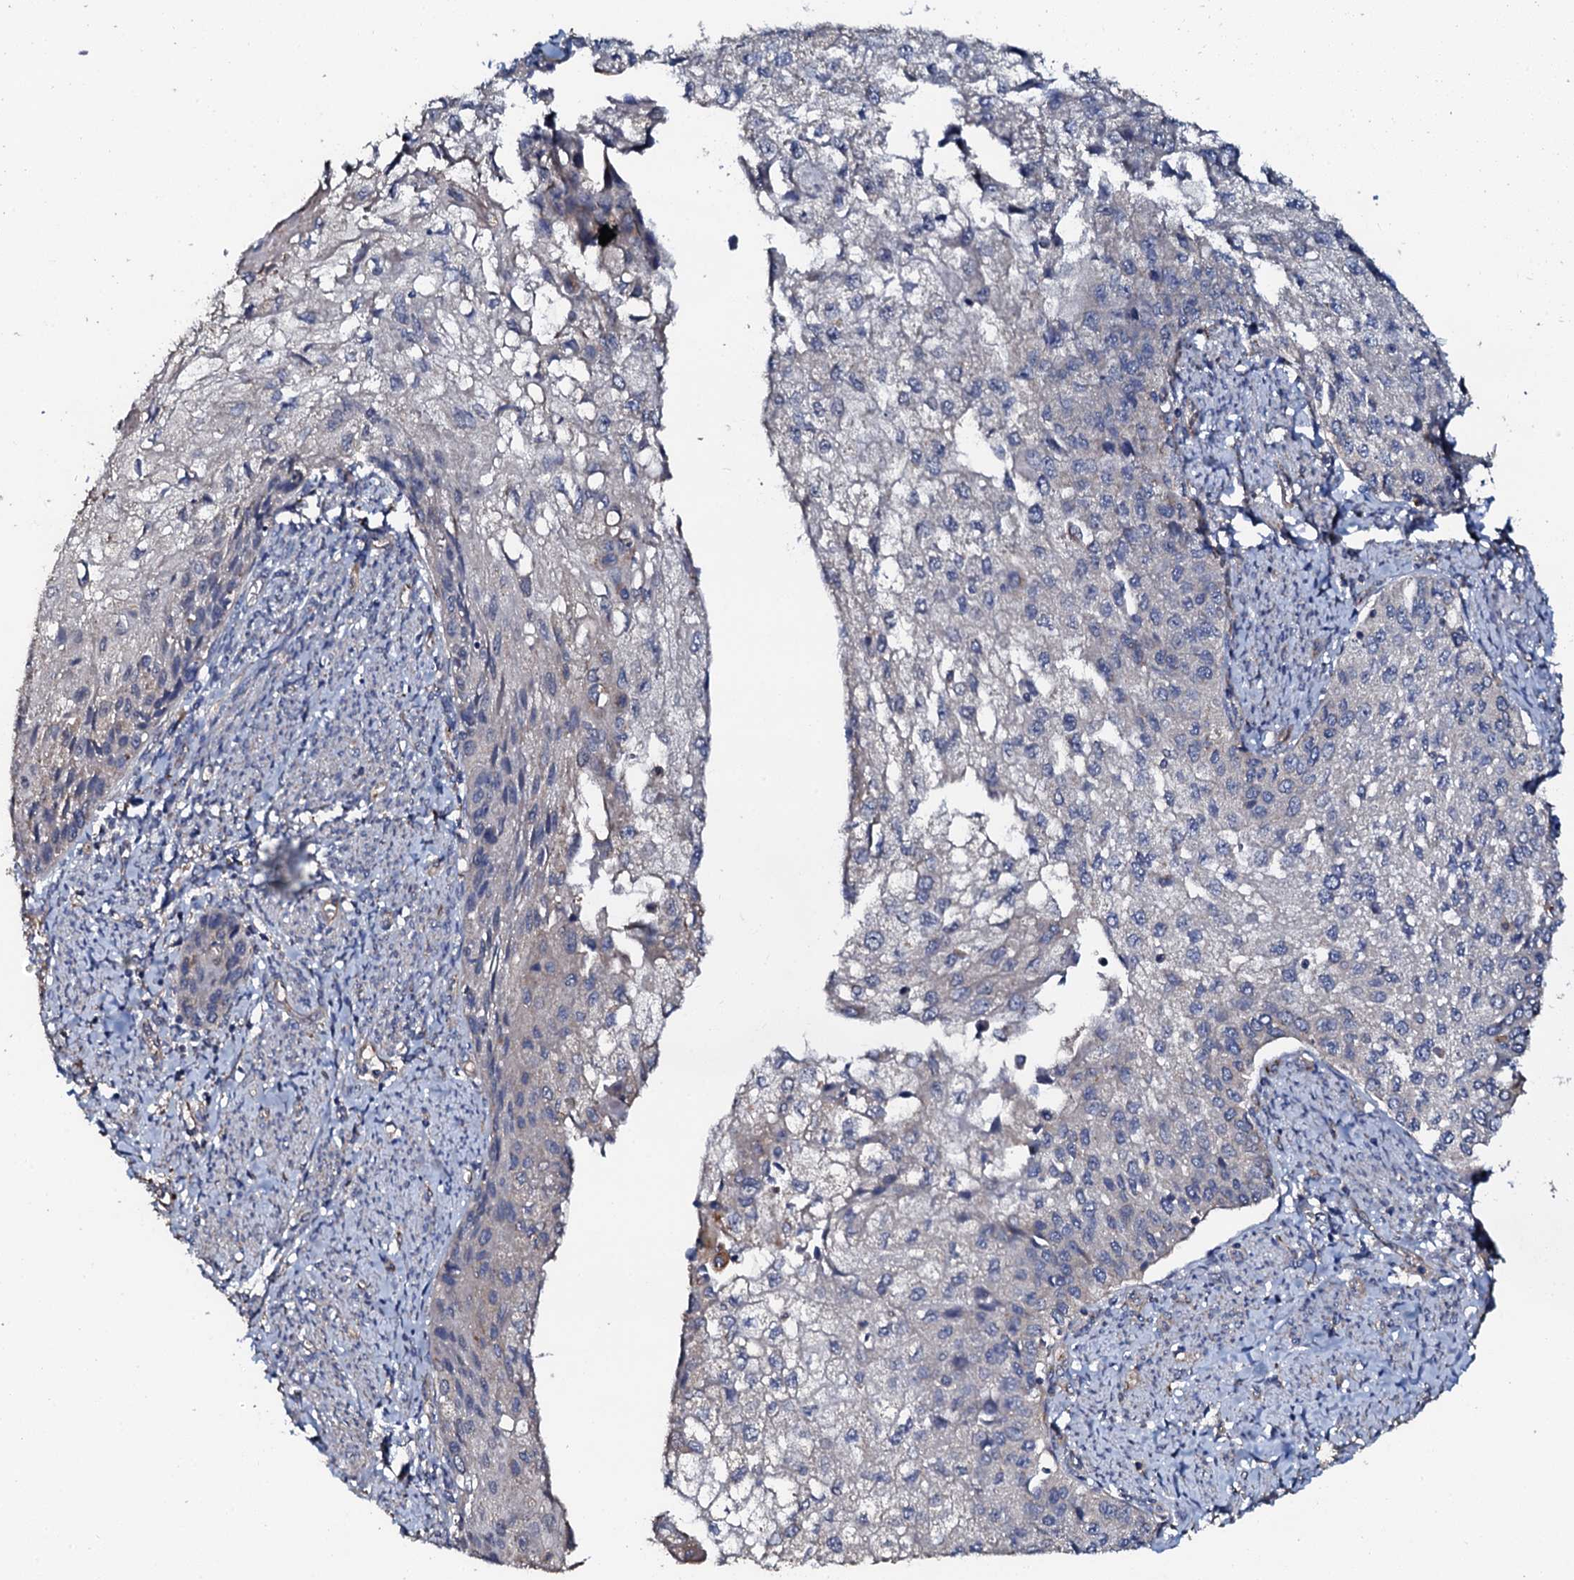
{"staining": {"intensity": "negative", "quantity": "none", "location": "none"}, "tissue": "cervical cancer", "cell_type": "Tumor cells", "image_type": "cancer", "snomed": [{"axis": "morphology", "description": "Squamous cell carcinoma, NOS"}, {"axis": "topography", "description": "Cervix"}], "caption": "DAB (3,3'-diaminobenzidine) immunohistochemical staining of human cervical squamous cell carcinoma shows no significant expression in tumor cells.", "gene": "GLCE", "patient": {"sex": "female", "age": 67}}